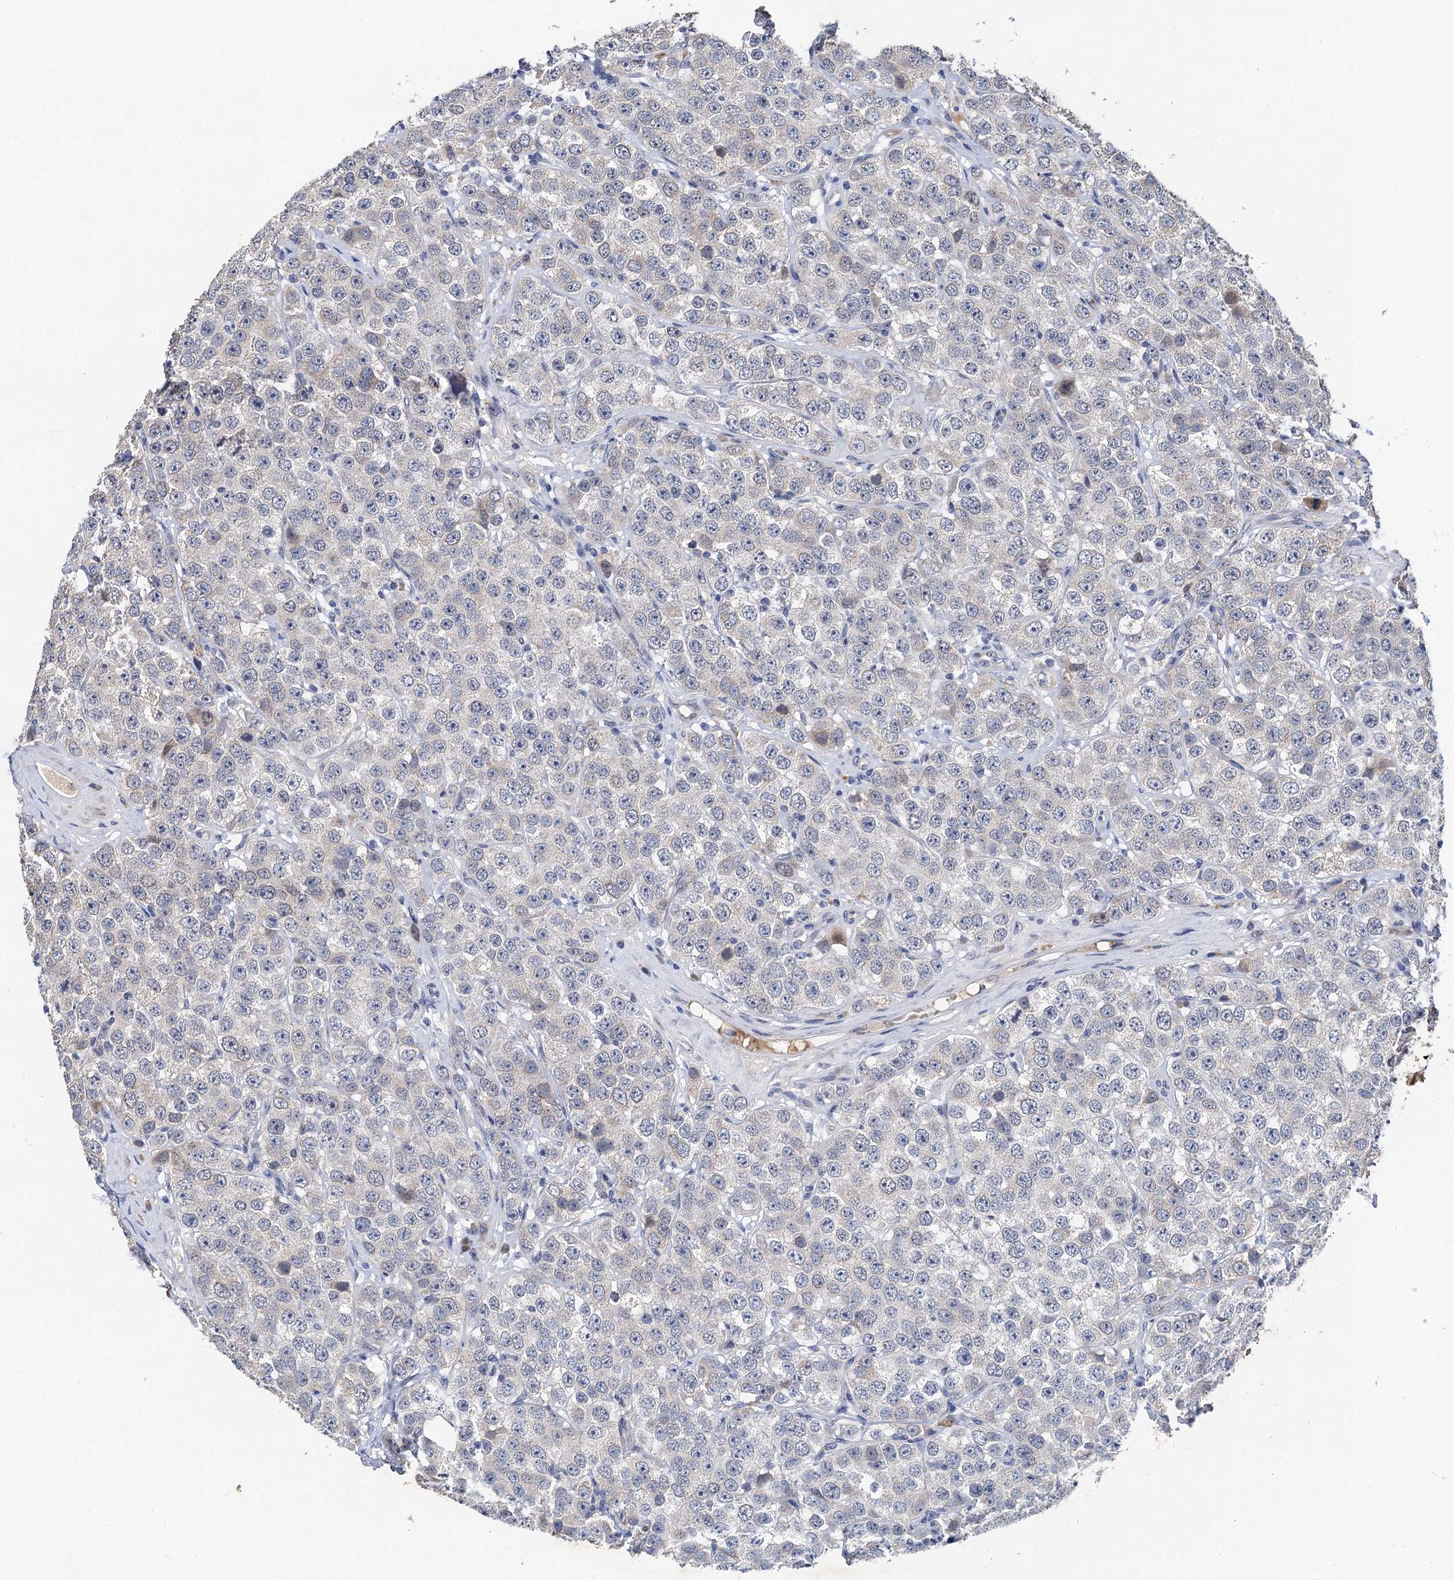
{"staining": {"intensity": "negative", "quantity": "none", "location": "none"}, "tissue": "testis cancer", "cell_type": "Tumor cells", "image_type": "cancer", "snomed": [{"axis": "morphology", "description": "Seminoma, NOS"}, {"axis": "topography", "description": "Testis"}], "caption": "IHC micrograph of neoplastic tissue: testis seminoma stained with DAB (3,3'-diaminobenzidine) shows no significant protein positivity in tumor cells.", "gene": "TMEM39B", "patient": {"sex": "male", "age": 28}}